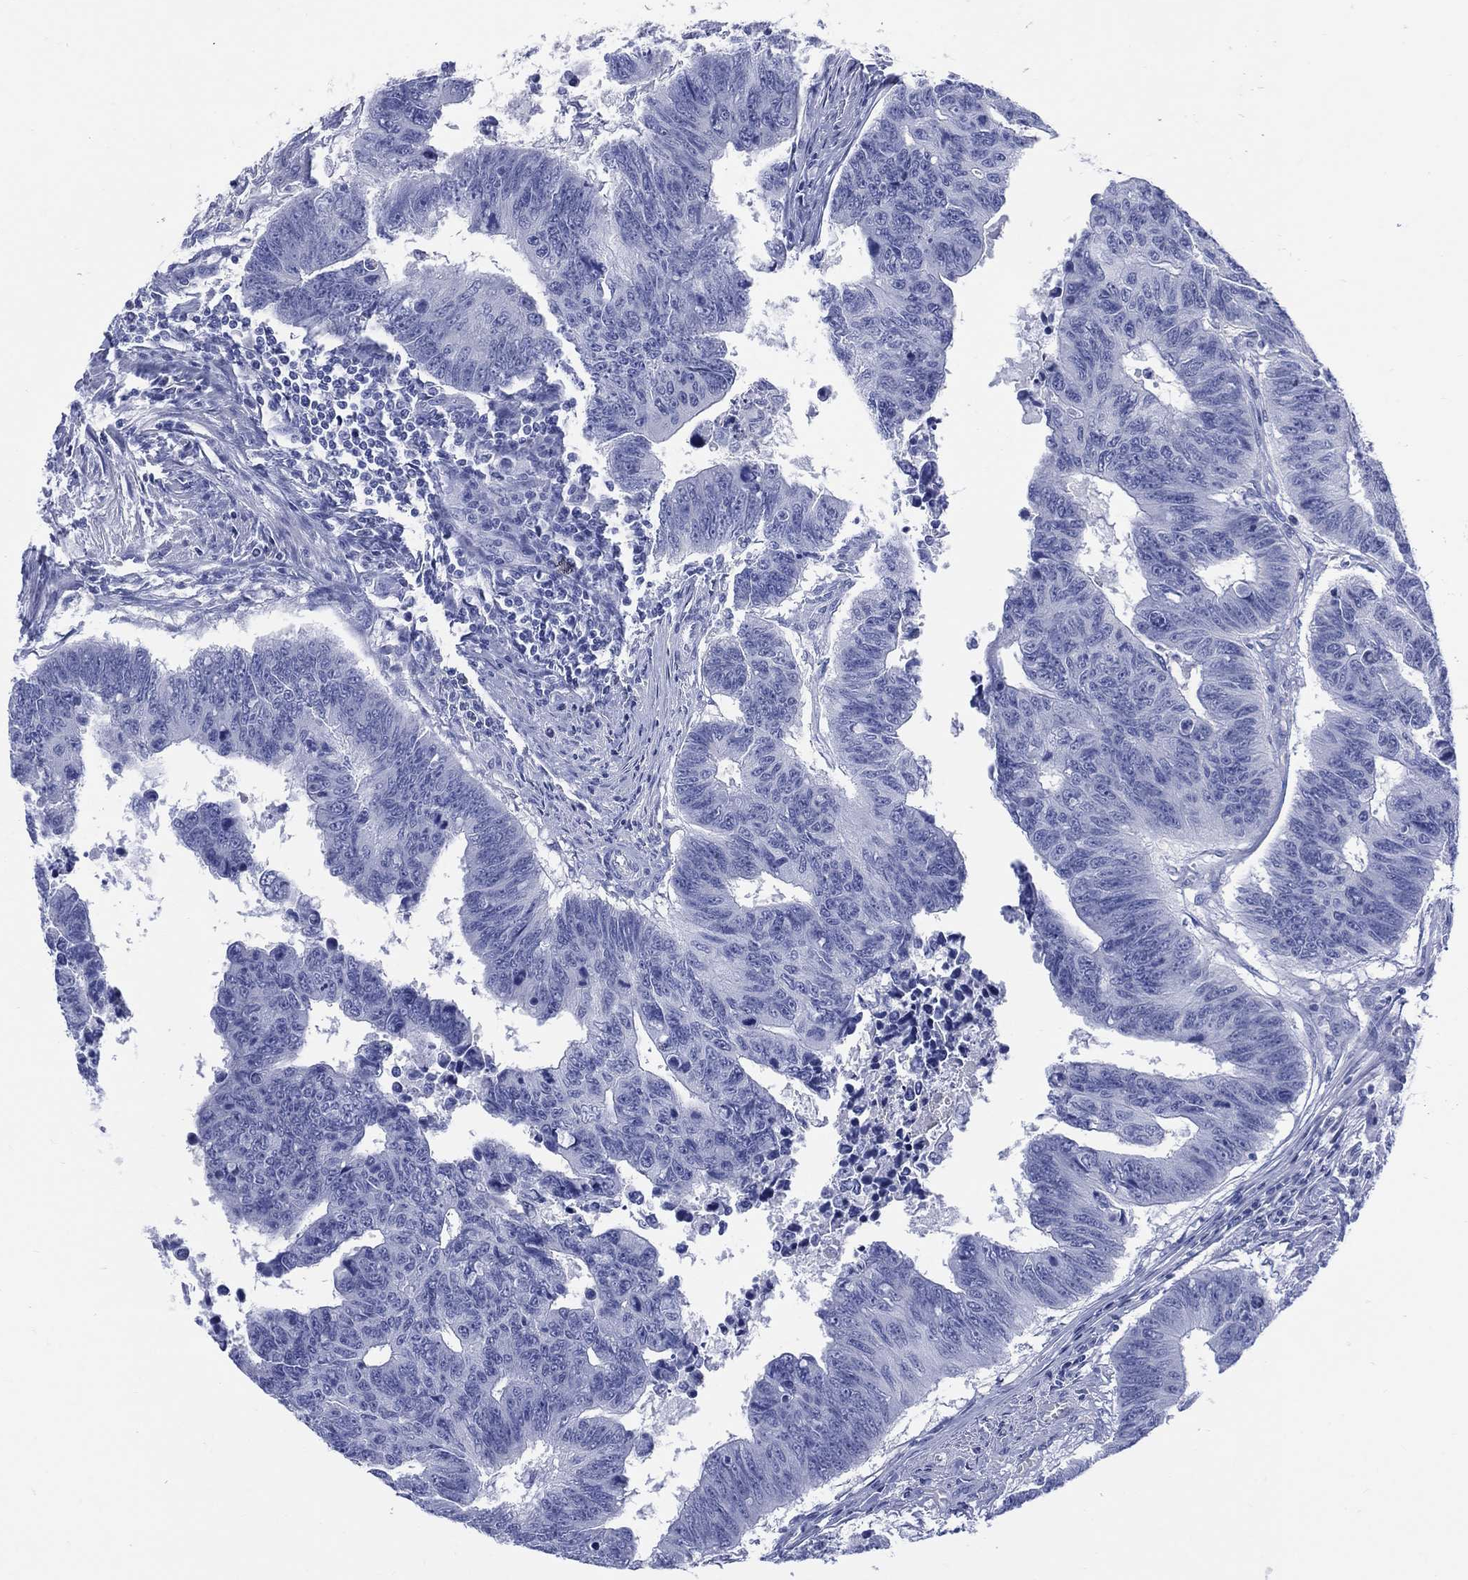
{"staining": {"intensity": "negative", "quantity": "none", "location": "none"}, "tissue": "colorectal cancer", "cell_type": "Tumor cells", "image_type": "cancer", "snomed": [{"axis": "morphology", "description": "Adenocarcinoma, NOS"}, {"axis": "topography", "description": "Rectum"}], "caption": "Protein analysis of colorectal cancer (adenocarcinoma) displays no significant staining in tumor cells. (Immunohistochemistry, brightfield microscopy, high magnification).", "gene": "LRRD1", "patient": {"sex": "female", "age": 85}}